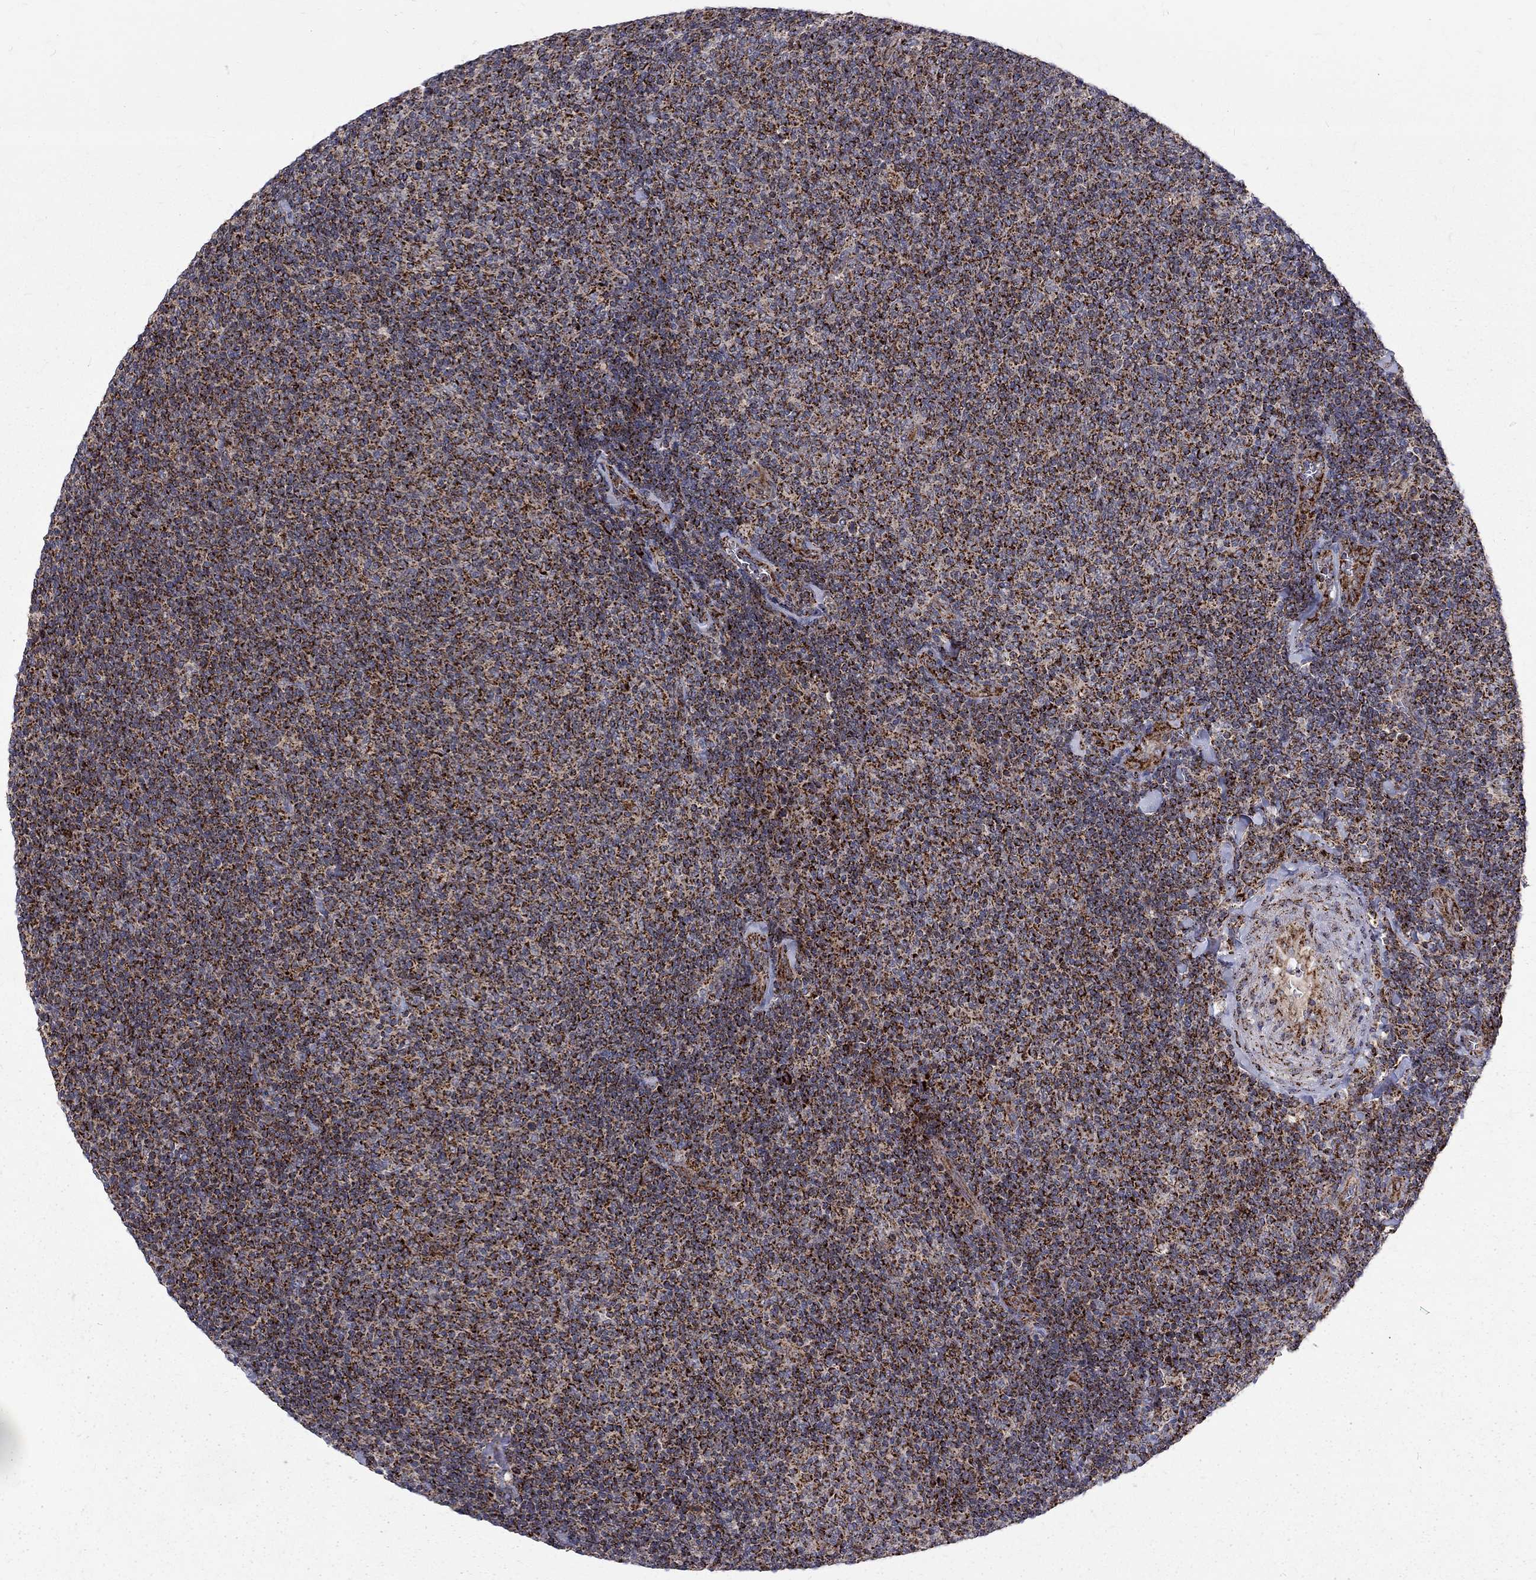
{"staining": {"intensity": "strong", "quantity": ">75%", "location": "cytoplasmic/membranous"}, "tissue": "lymphoma", "cell_type": "Tumor cells", "image_type": "cancer", "snomed": [{"axis": "morphology", "description": "Malignant lymphoma, non-Hodgkin's type, Low grade"}, {"axis": "topography", "description": "Lymph node"}], "caption": "The immunohistochemical stain labels strong cytoplasmic/membranous positivity in tumor cells of lymphoma tissue. The staining was performed using DAB, with brown indicating positive protein expression. Nuclei are stained blue with hematoxylin.", "gene": "ALDH1B1", "patient": {"sex": "male", "age": 52}}